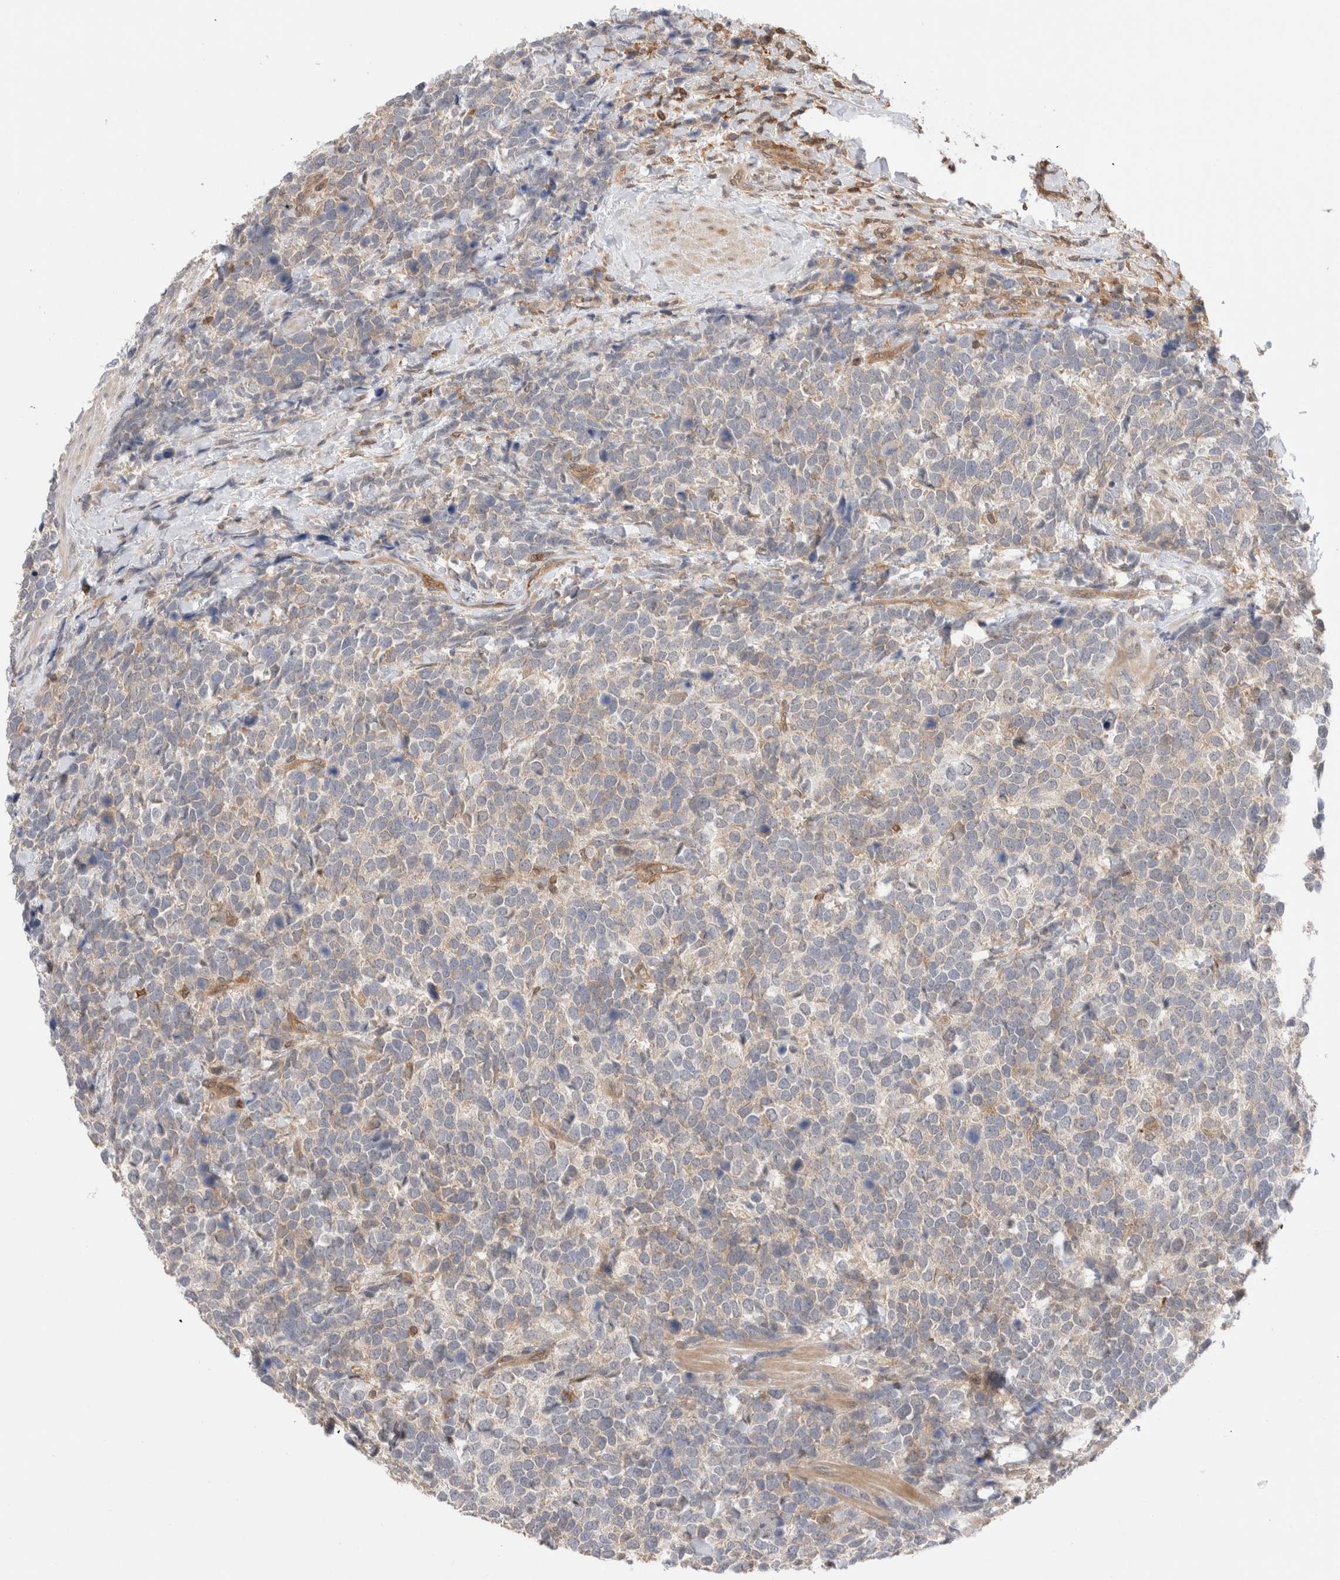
{"staining": {"intensity": "weak", "quantity": "<25%", "location": "cytoplasmic/membranous"}, "tissue": "urothelial cancer", "cell_type": "Tumor cells", "image_type": "cancer", "snomed": [{"axis": "morphology", "description": "Urothelial carcinoma, High grade"}, {"axis": "topography", "description": "Urinary bladder"}], "caption": "Tumor cells are negative for brown protein staining in urothelial cancer.", "gene": "NFKB1", "patient": {"sex": "female", "age": 82}}